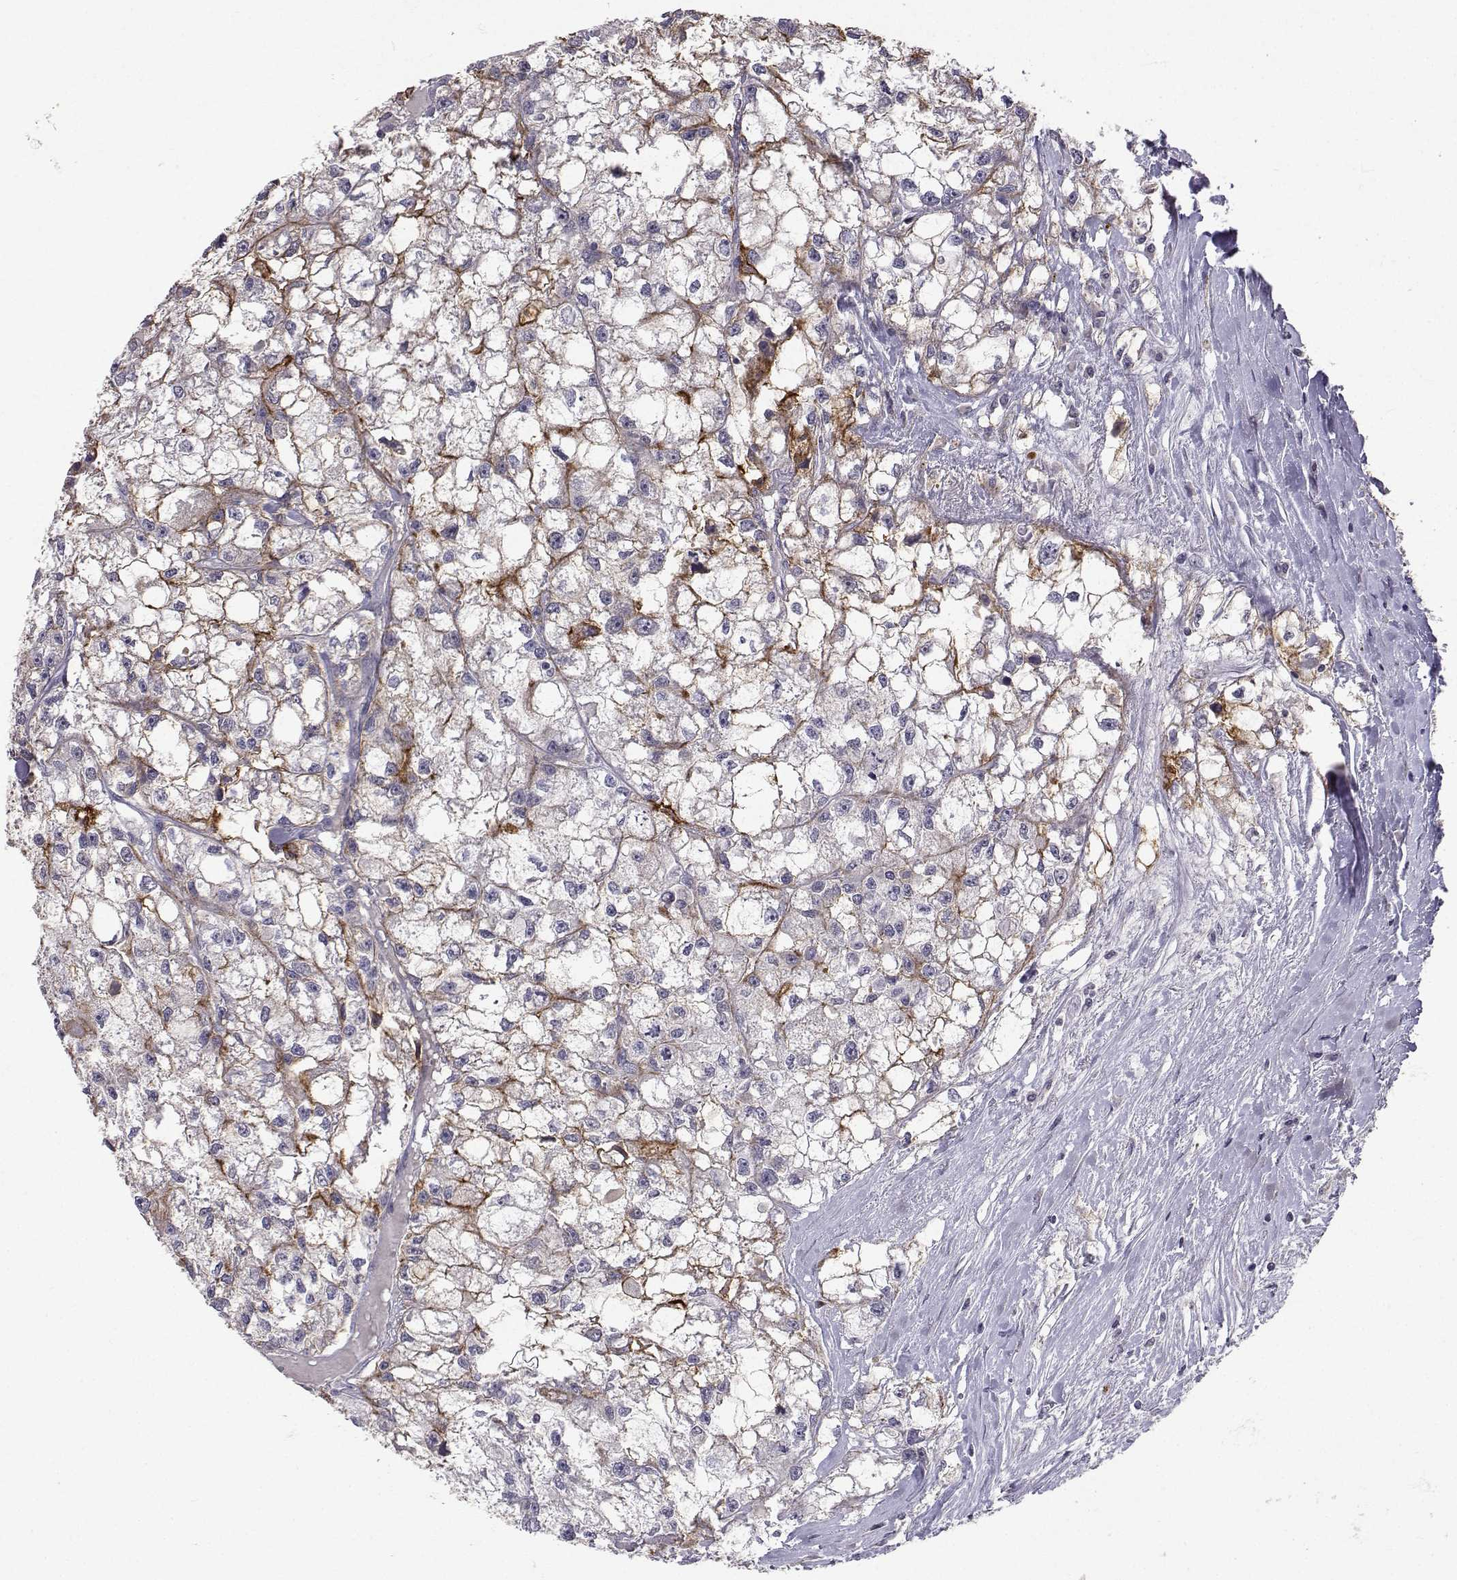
{"staining": {"intensity": "strong", "quantity": "<25%", "location": "cytoplasmic/membranous"}, "tissue": "renal cancer", "cell_type": "Tumor cells", "image_type": "cancer", "snomed": [{"axis": "morphology", "description": "Adenocarcinoma, NOS"}, {"axis": "topography", "description": "Kidney"}], "caption": "Immunohistochemistry image of neoplastic tissue: human renal adenocarcinoma stained using immunohistochemistry (IHC) shows medium levels of strong protein expression localized specifically in the cytoplasmic/membranous of tumor cells, appearing as a cytoplasmic/membranous brown color.", "gene": "SLC6A3", "patient": {"sex": "male", "age": 56}}